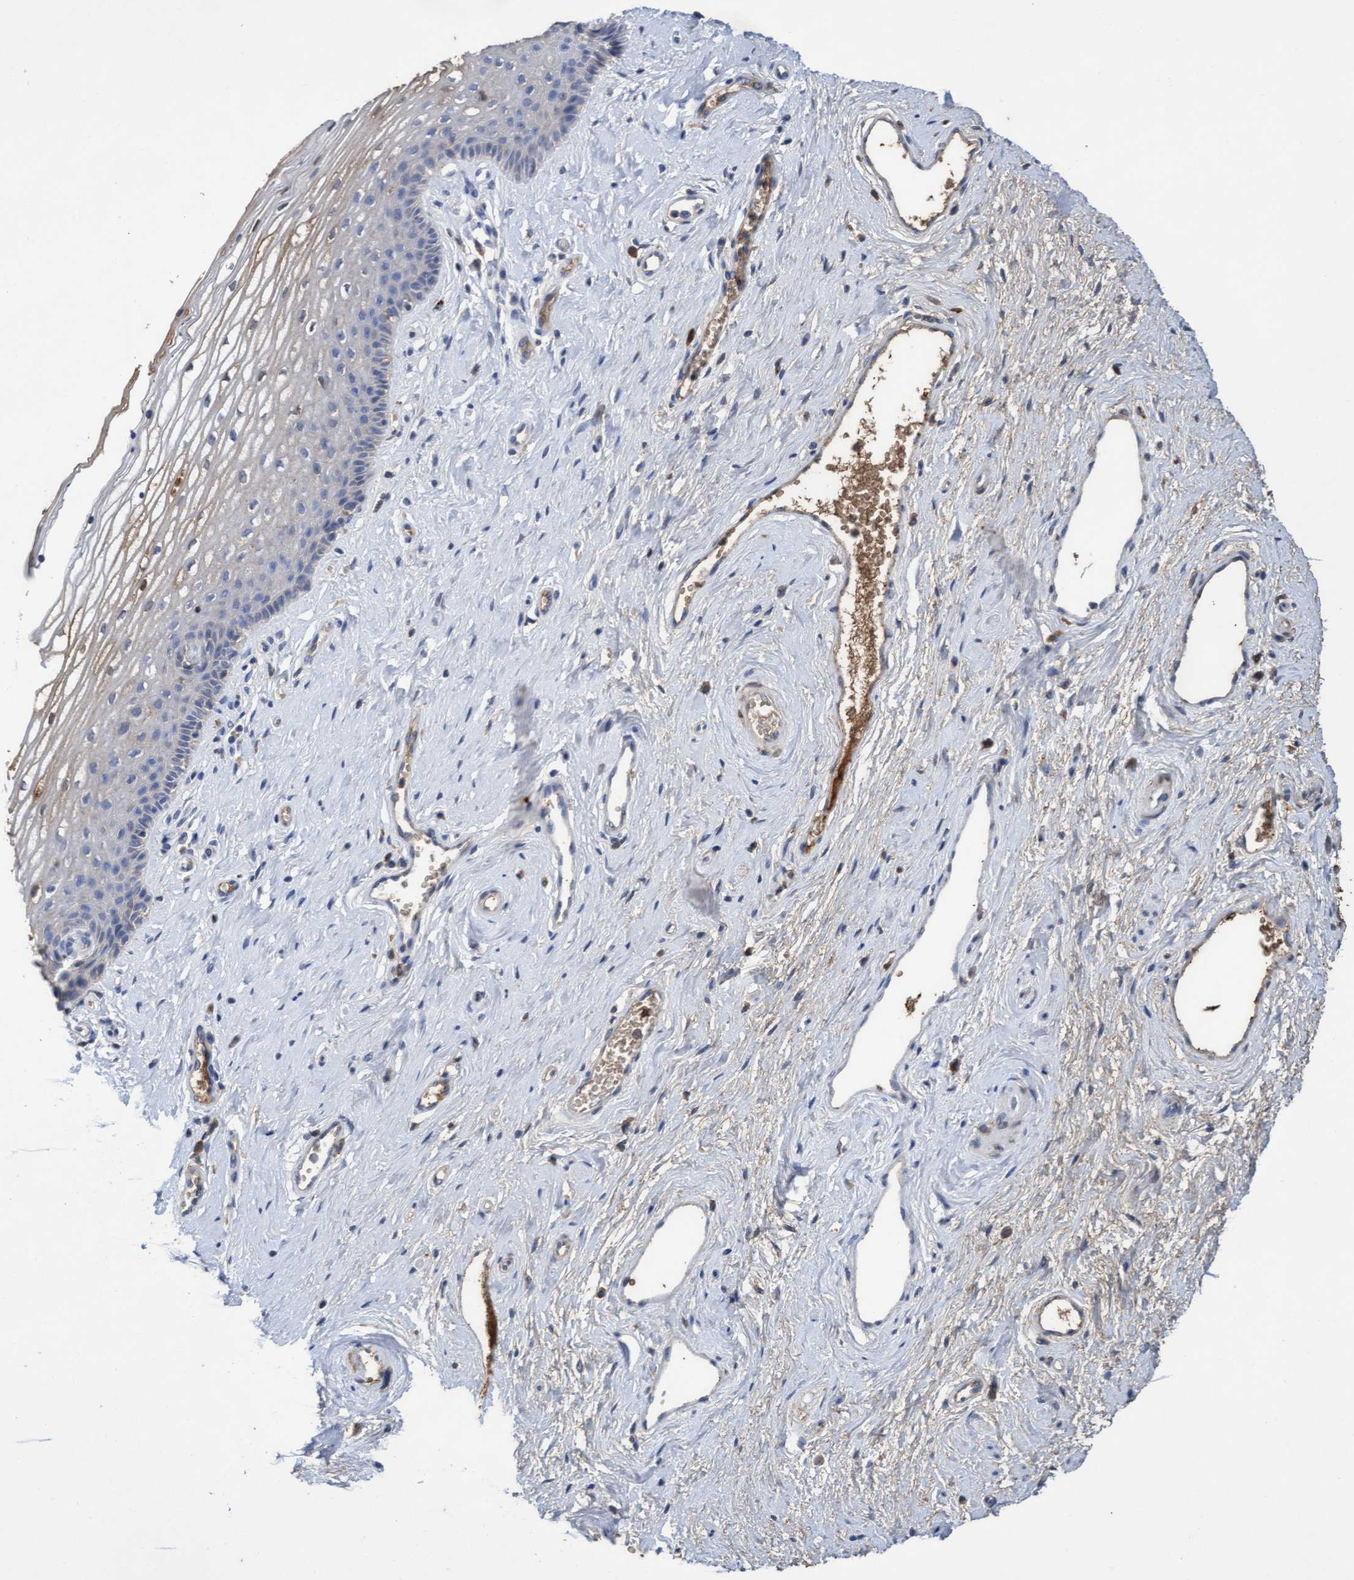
{"staining": {"intensity": "weak", "quantity": "<25%", "location": "cytoplasmic/membranous"}, "tissue": "vagina", "cell_type": "Squamous epithelial cells", "image_type": "normal", "snomed": [{"axis": "morphology", "description": "Normal tissue, NOS"}, {"axis": "topography", "description": "Vagina"}], "caption": "Squamous epithelial cells are negative for brown protein staining in normal vagina. (IHC, brightfield microscopy, high magnification).", "gene": "GPR39", "patient": {"sex": "female", "age": 46}}